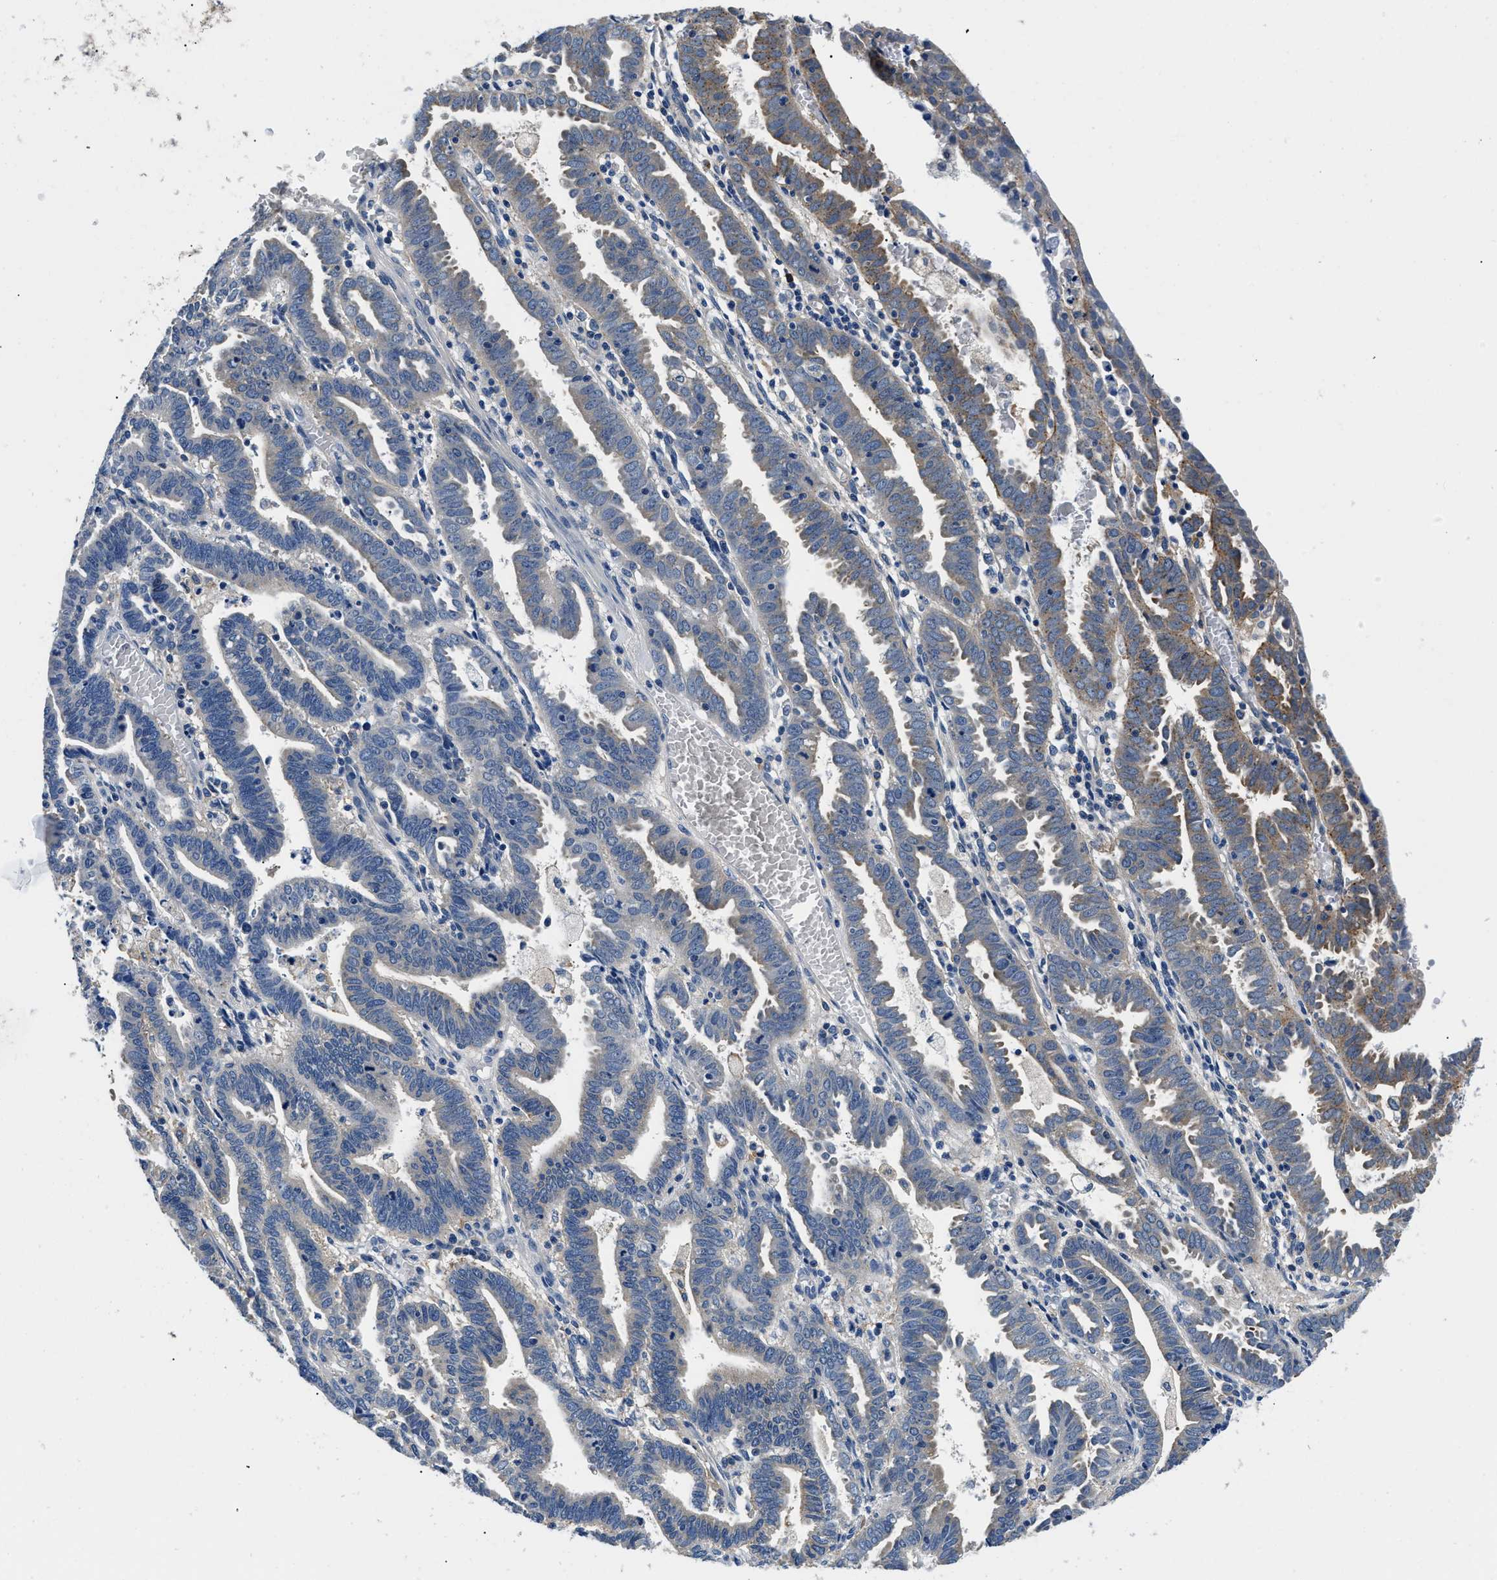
{"staining": {"intensity": "moderate", "quantity": "<25%", "location": "cytoplasmic/membranous"}, "tissue": "endometrial cancer", "cell_type": "Tumor cells", "image_type": "cancer", "snomed": [{"axis": "morphology", "description": "Adenocarcinoma, NOS"}, {"axis": "topography", "description": "Uterus"}], "caption": "Immunohistochemical staining of endometrial cancer reveals low levels of moderate cytoplasmic/membranous staining in about <25% of tumor cells.", "gene": "ZFAND3", "patient": {"sex": "female", "age": 83}}